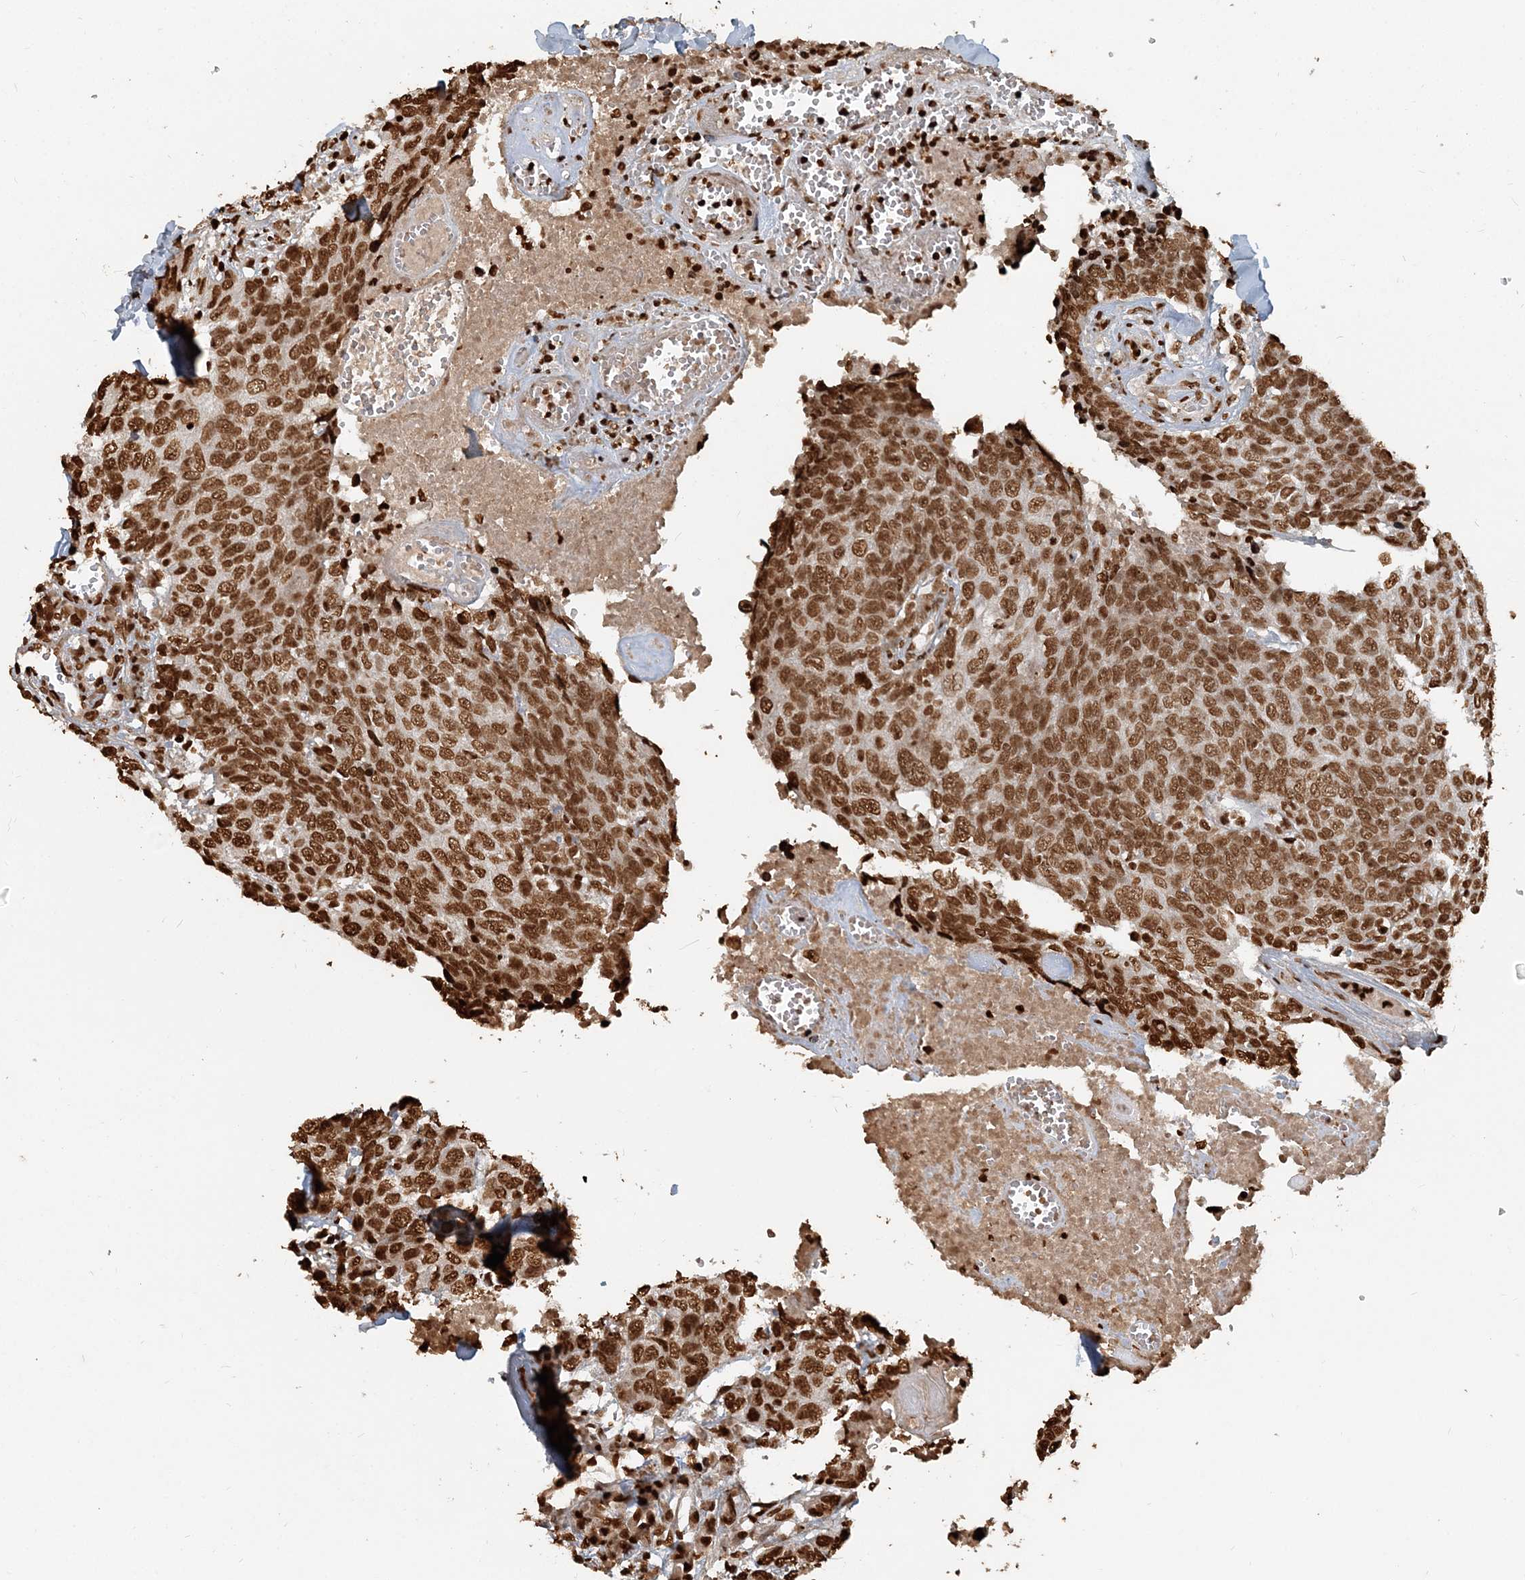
{"staining": {"intensity": "strong", "quantity": ">75%", "location": "nuclear"}, "tissue": "head and neck cancer", "cell_type": "Tumor cells", "image_type": "cancer", "snomed": [{"axis": "morphology", "description": "Squamous cell carcinoma, NOS"}, {"axis": "topography", "description": "Head-Neck"}], "caption": "Head and neck squamous cell carcinoma stained with a brown dye exhibits strong nuclear positive expression in about >75% of tumor cells.", "gene": "H3-3B", "patient": {"sex": "male", "age": 66}}